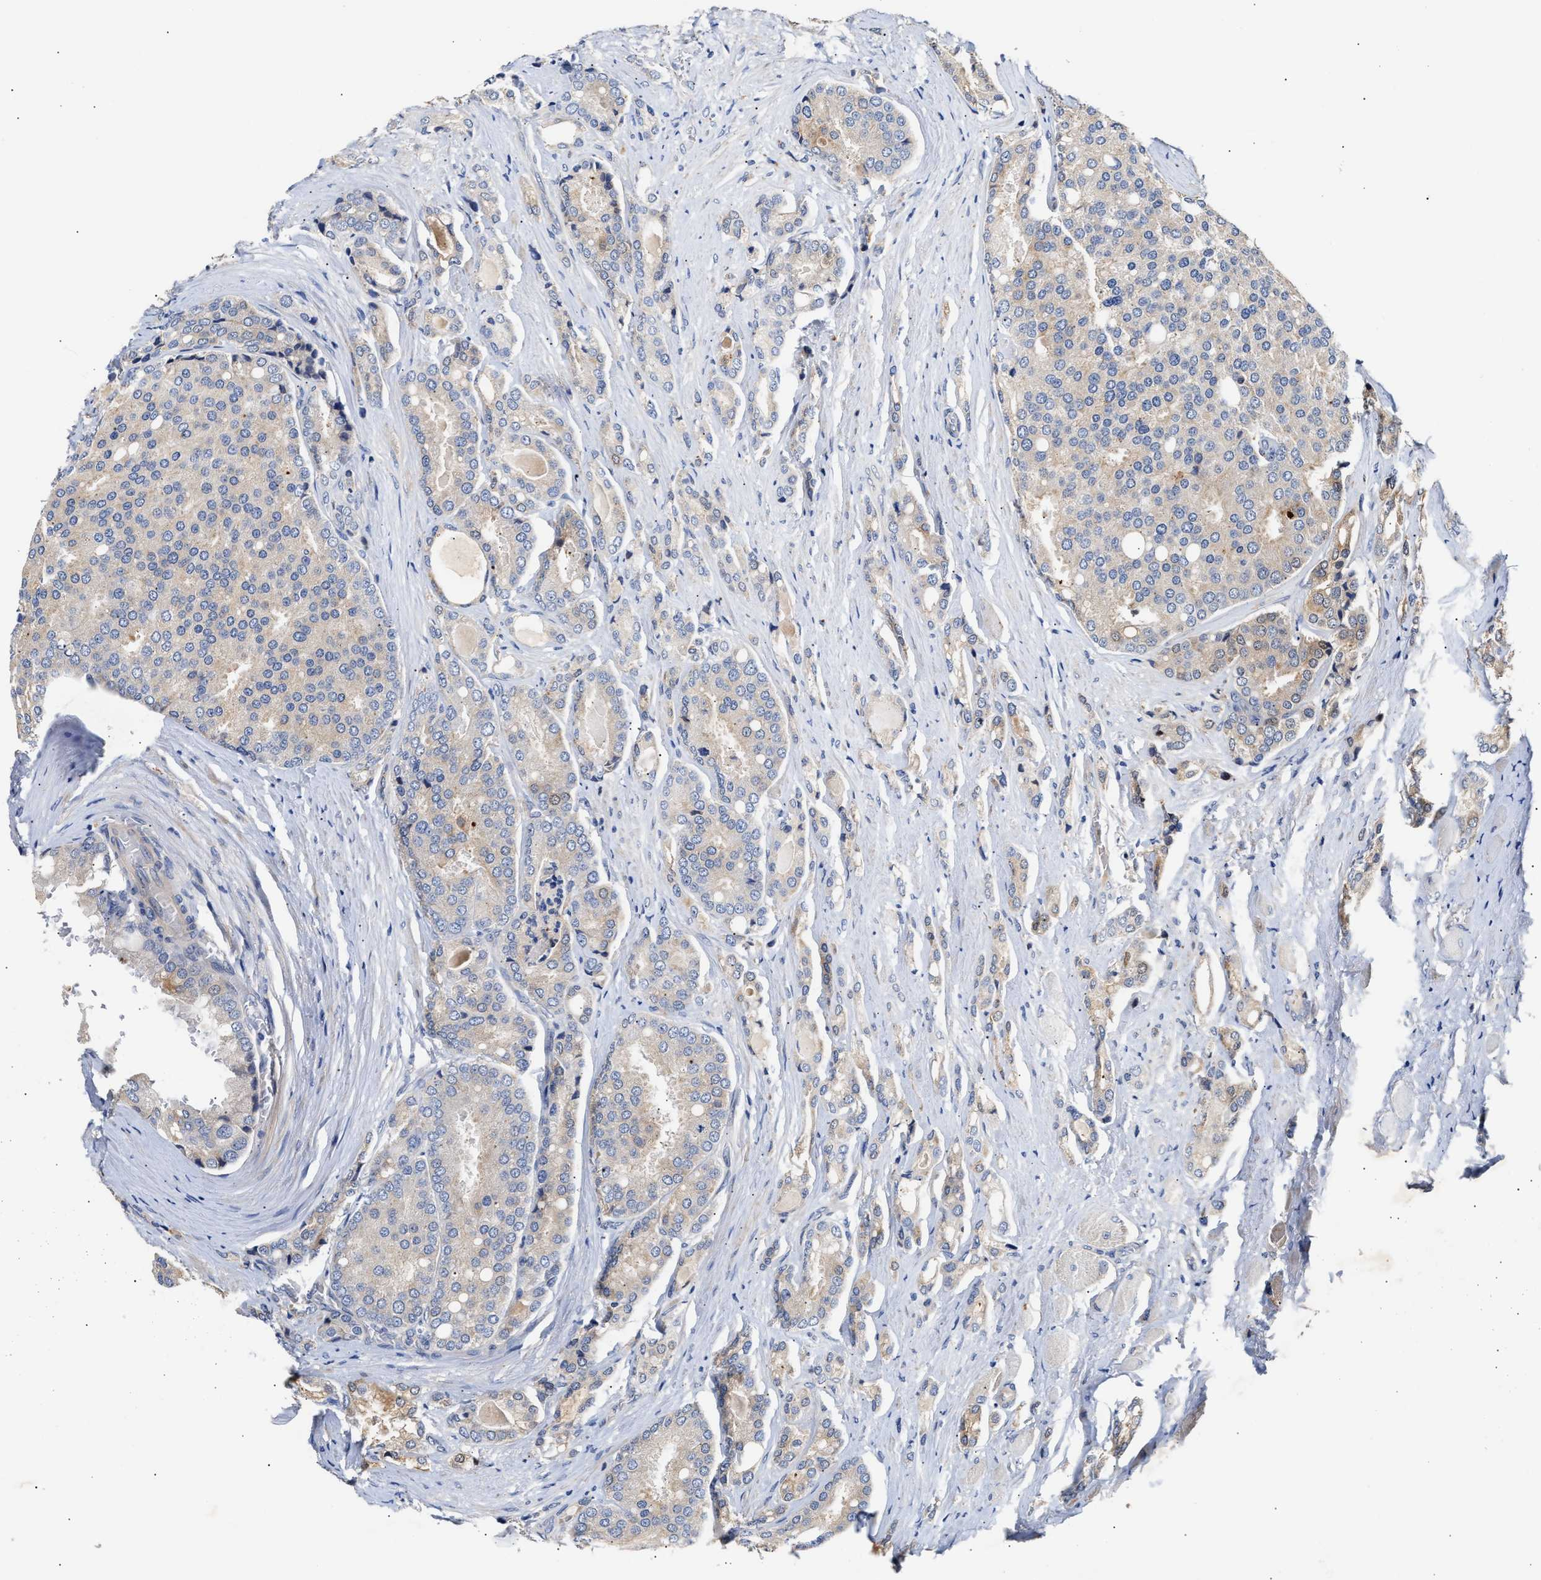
{"staining": {"intensity": "negative", "quantity": "none", "location": "none"}, "tissue": "prostate cancer", "cell_type": "Tumor cells", "image_type": "cancer", "snomed": [{"axis": "morphology", "description": "Adenocarcinoma, High grade"}, {"axis": "topography", "description": "Prostate"}], "caption": "The photomicrograph displays no significant expression in tumor cells of prostate adenocarcinoma (high-grade). Nuclei are stained in blue.", "gene": "CCDC146", "patient": {"sex": "male", "age": 50}}